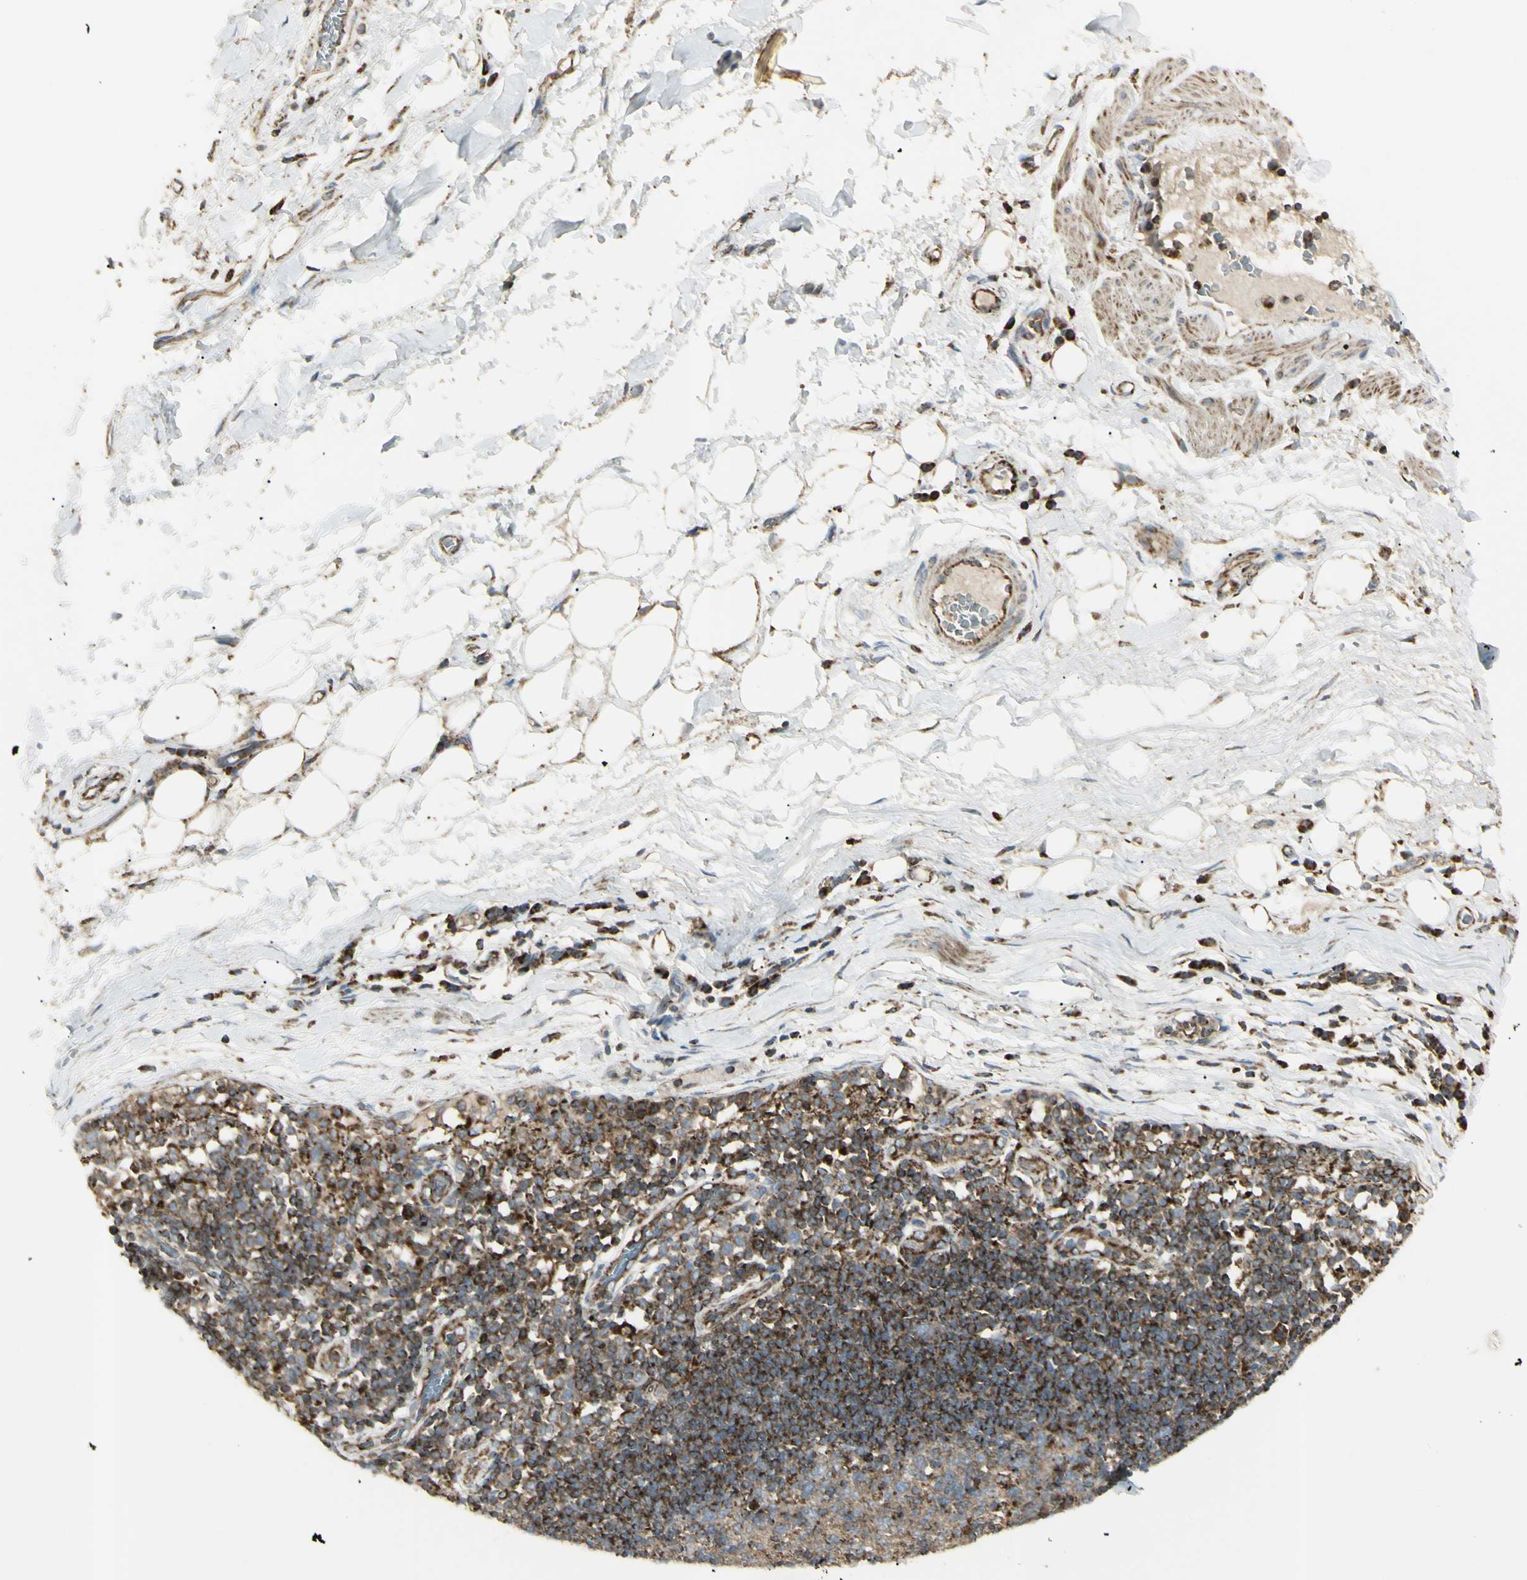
{"staining": {"intensity": "moderate", "quantity": ">75%", "location": "cytoplasmic/membranous"}, "tissue": "adipose tissue", "cell_type": "Adipocytes", "image_type": "normal", "snomed": [{"axis": "morphology", "description": "Normal tissue, NOS"}, {"axis": "morphology", "description": "Adenocarcinoma, NOS"}, {"axis": "topography", "description": "Esophagus"}], "caption": "A high-resolution image shows IHC staining of unremarkable adipose tissue, which reveals moderate cytoplasmic/membranous positivity in about >75% of adipocytes.", "gene": "CYB5R1", "patient": {"sex": "male", "age": 62}}